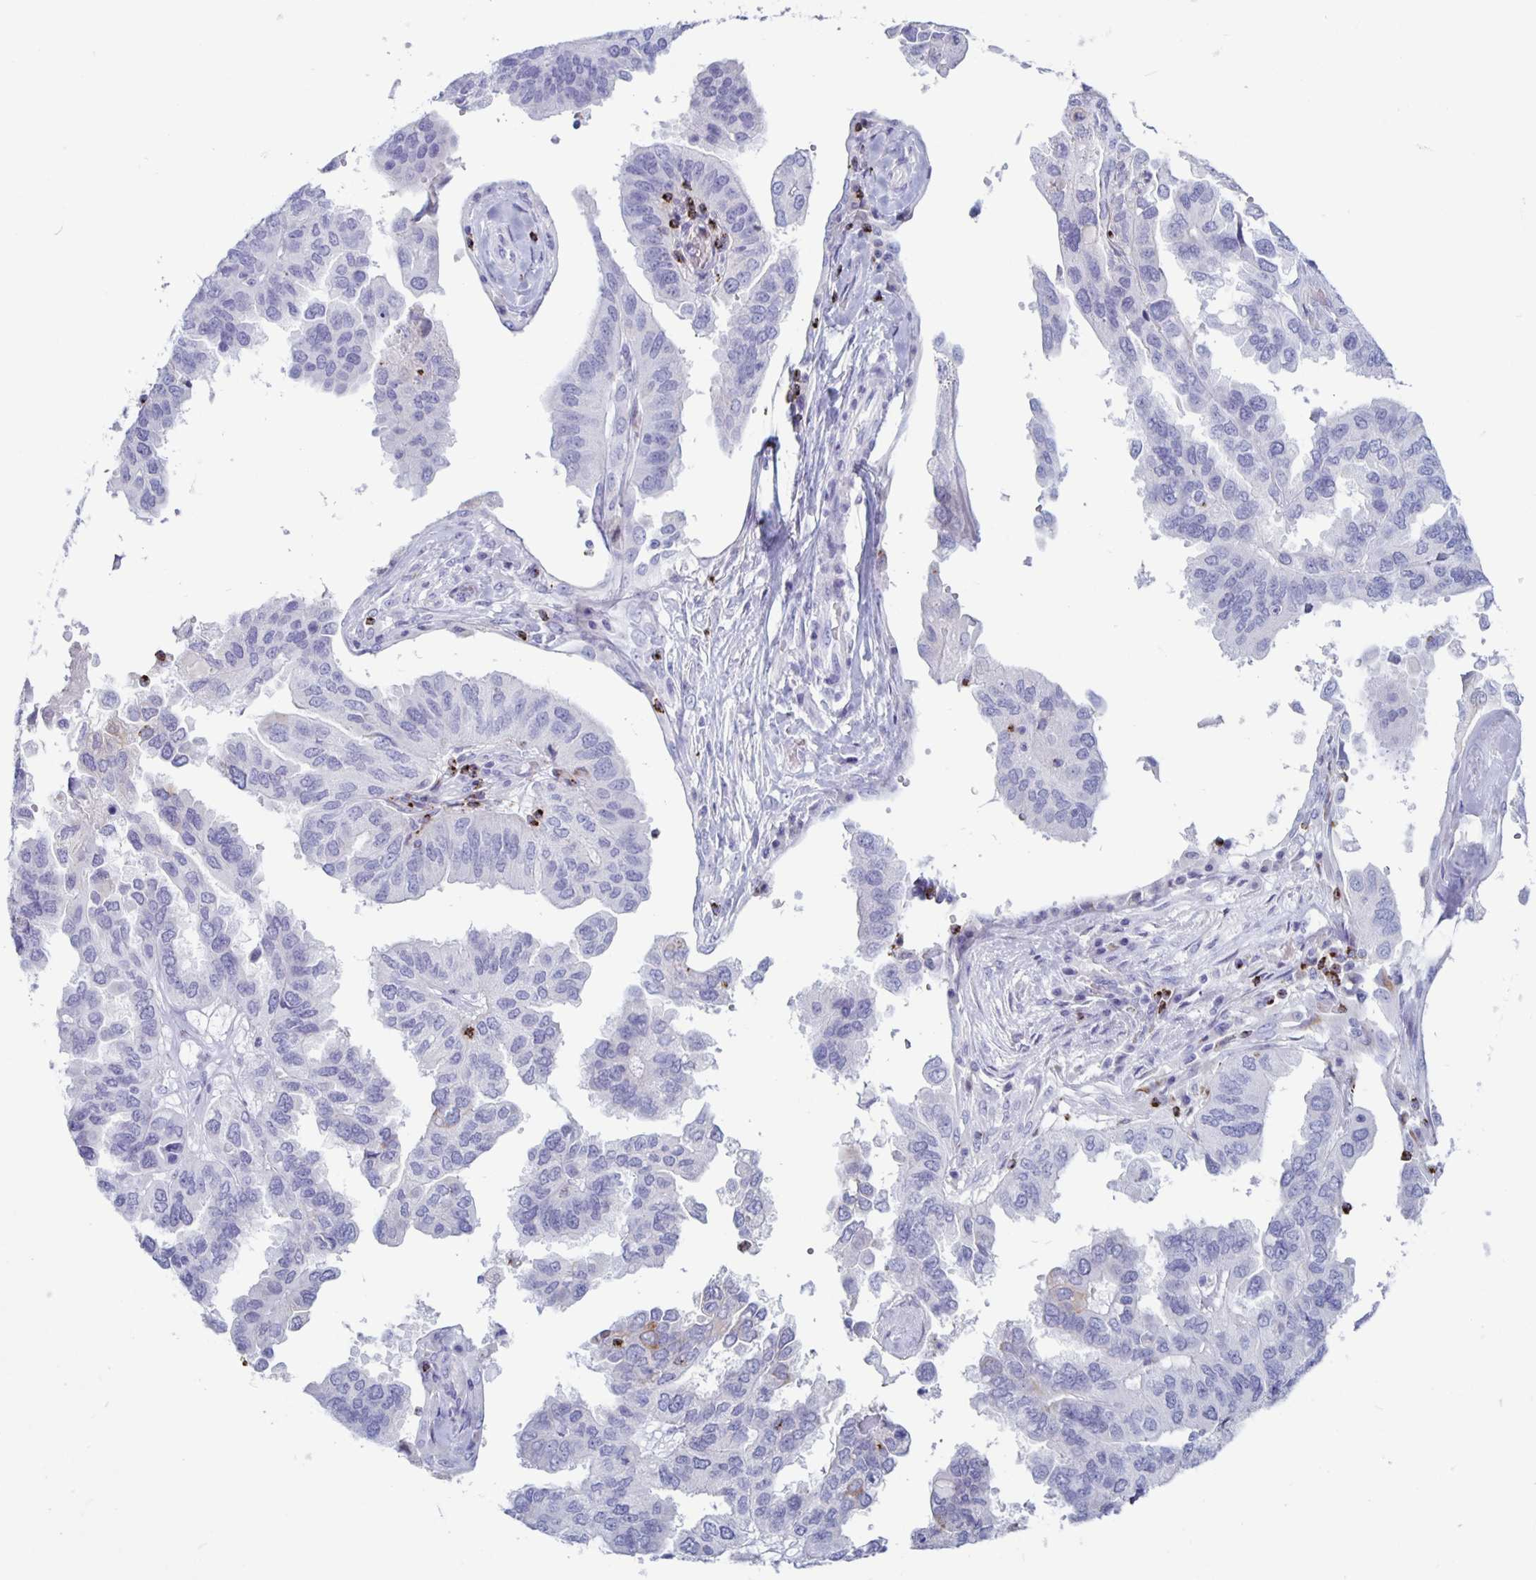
{"staining": {"intensity": "negative", "quantity": "none", "location": "none"}, "tissue": "ovarian cancer", "cell_type": "Tumor cells", "image_type": "cancer", "snomed": [{"axis": "morphology", "description": "Cystadenocarcinoma, serous, NOS"}, {"axis": "topography", "description": "Ovary"}], "caption": "Human ovarian cancer (serous cystadenocarcinoma) stained for a protein using IHC demonstrates no staining in tumor cells.", "gene": "GZMK", "patient": {"sex": "female", "age": 79}}